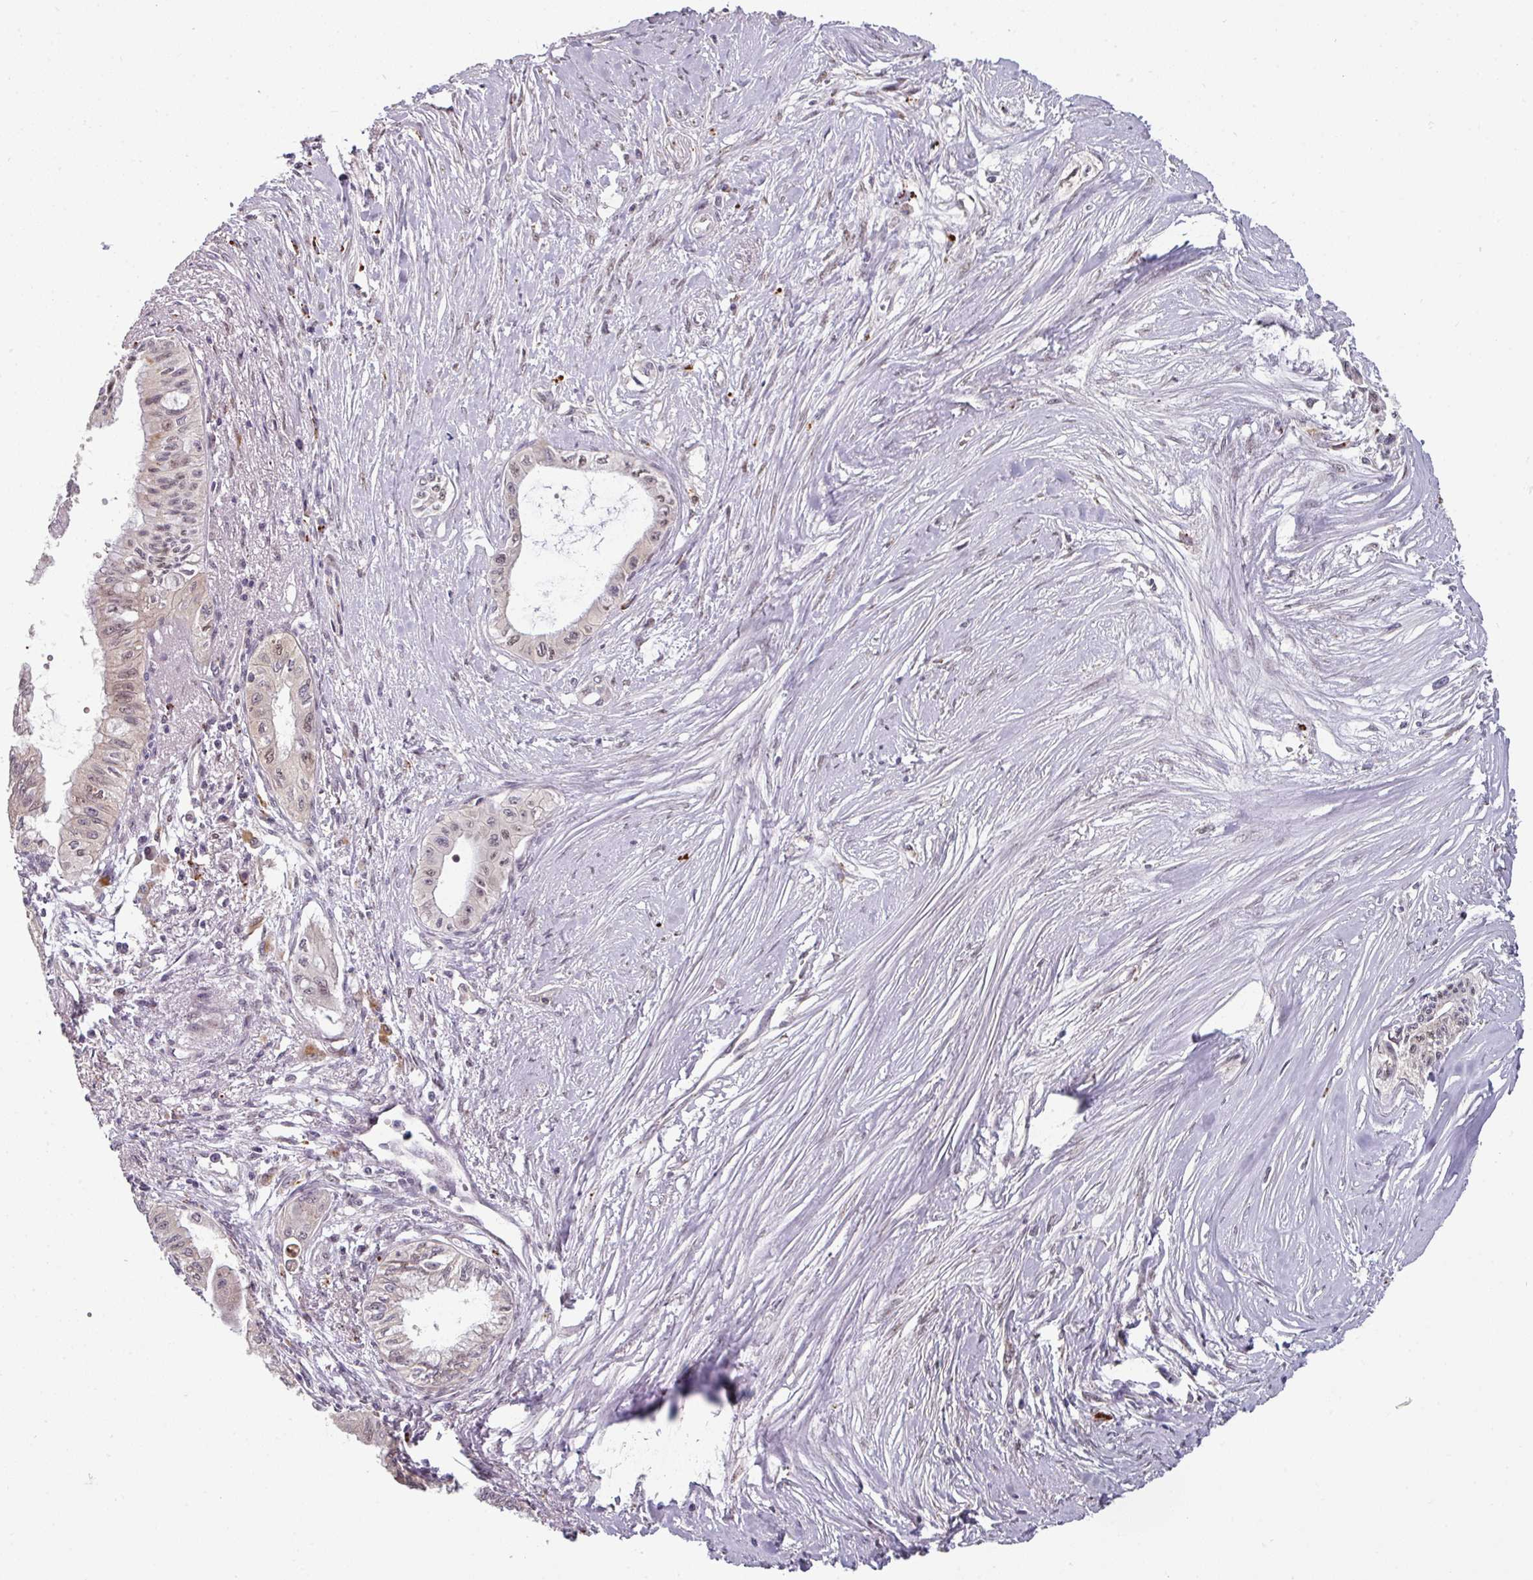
{"staining": {"intensity": "weak", "quantity": "<25%", "location": "nuclear"}, "tissue": "pancreatic cancer", "cell_type": "Tumor cells", "image_type": "cancer", "snomed": [{"axis": "morphology", "description": "Adenocarcinoma, NOS"}, {"axis": "topography", "description": "Pancreas"}], "caption": "High magnification brightfield microscopy of pancreatic adenocarcinoma stained with DAB (3,3'-diaminobenzidine) (brown) and counterstained with hematoxylin (blue): tumor cells show no significant positivity. (Brightfield microscopy of DAB (3,3'-diaminobenzidine) immunohistochemistry (IHC) at high magnification).", "gene": "SWSAP1", "patient": {"sex": "male", "age": 71}}